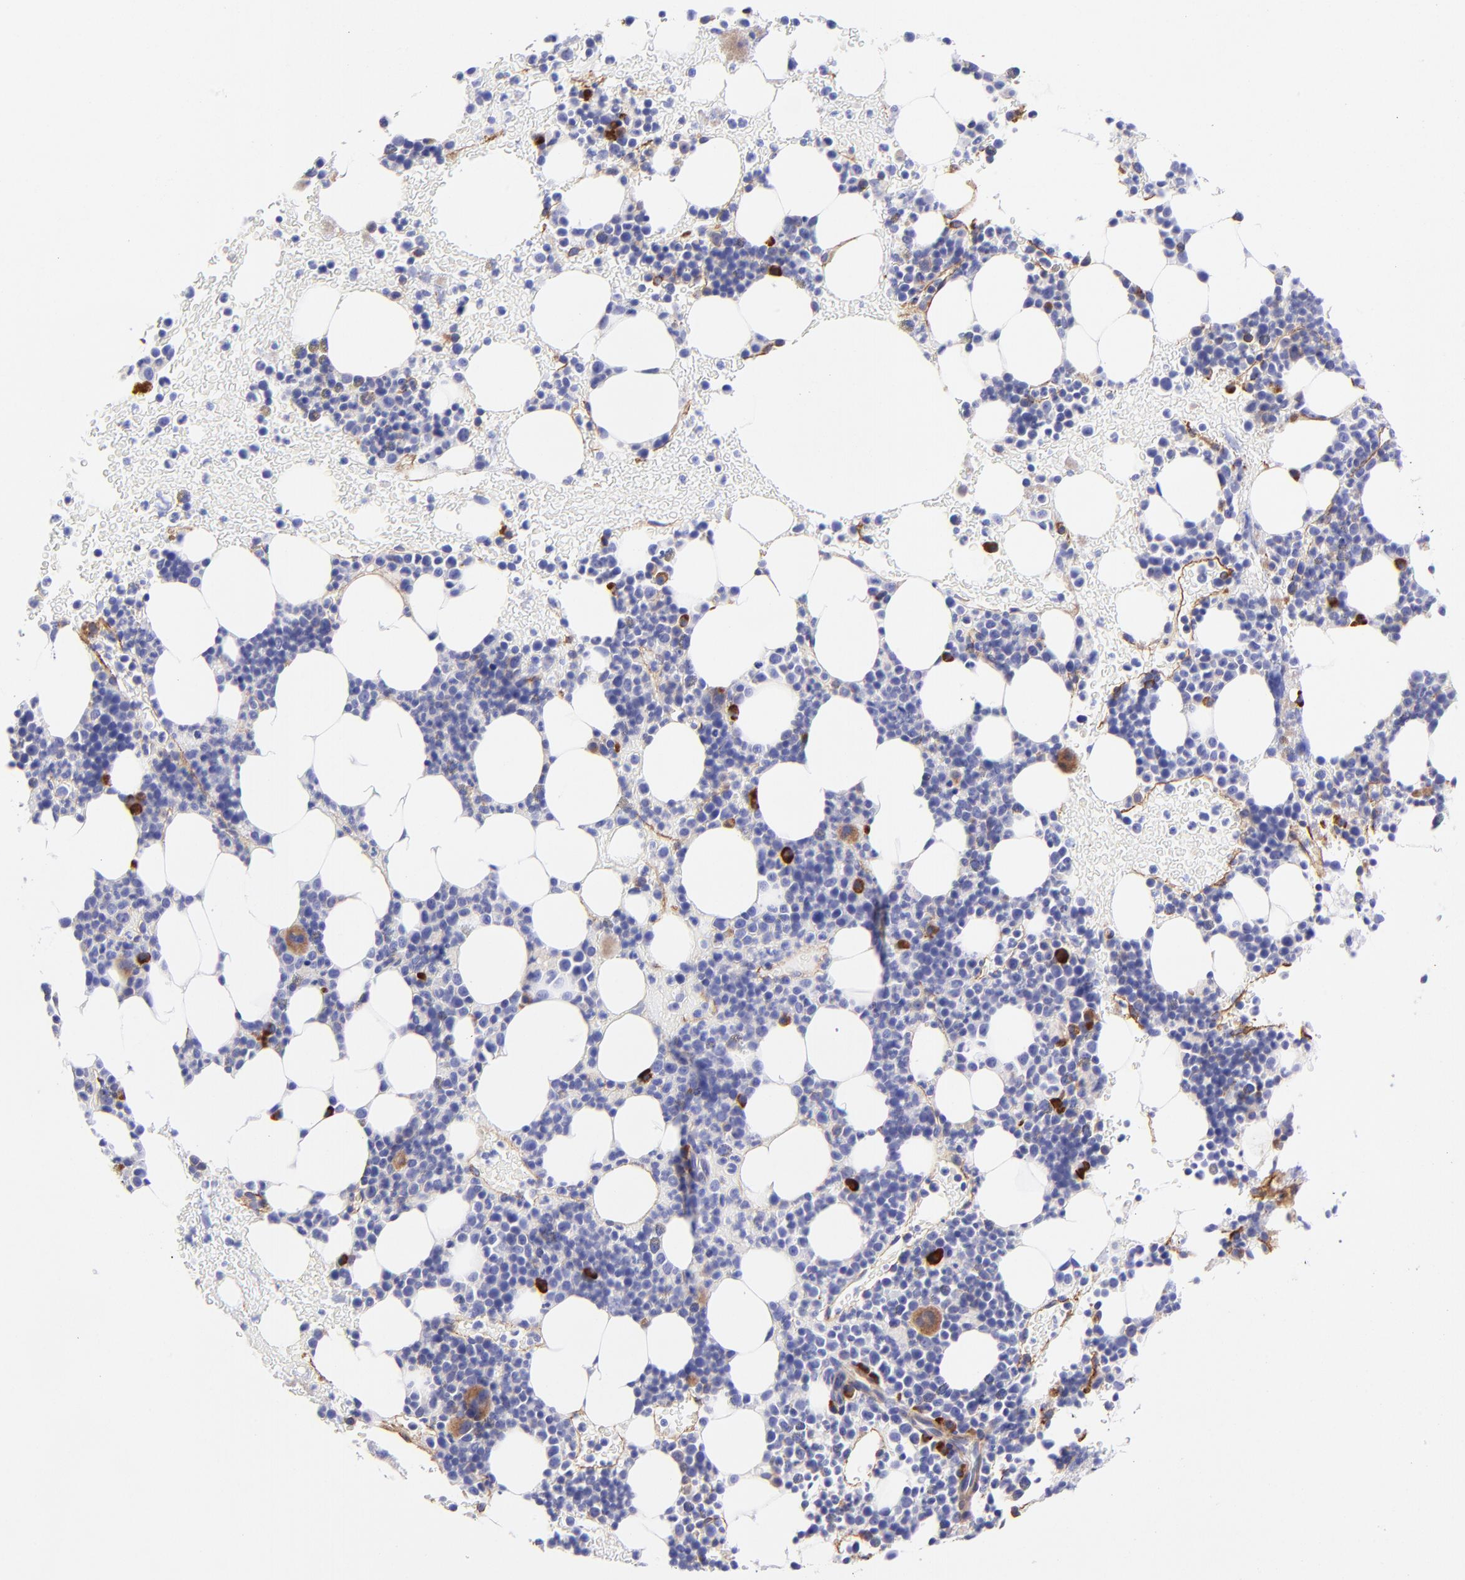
{"staining": {"intensity": "moderate", "quantity": "<25%", "location": "none"}, "tissue": "bone marrow", "cell_type": "Hematopoietic cells", "image_type": "normal", "snomed": [{"axis": "morphology", "description": "Normal tissue, NOS"}, {"axis": "topography", "description": "Bone marrow"}], "caption": "Protein staining of benign bone marrow exhibits moderate None expression in about <25% of hematopoietic cells.", "gene": "PPFIBP1", "patient": {"sex": "male", "age": 17}}